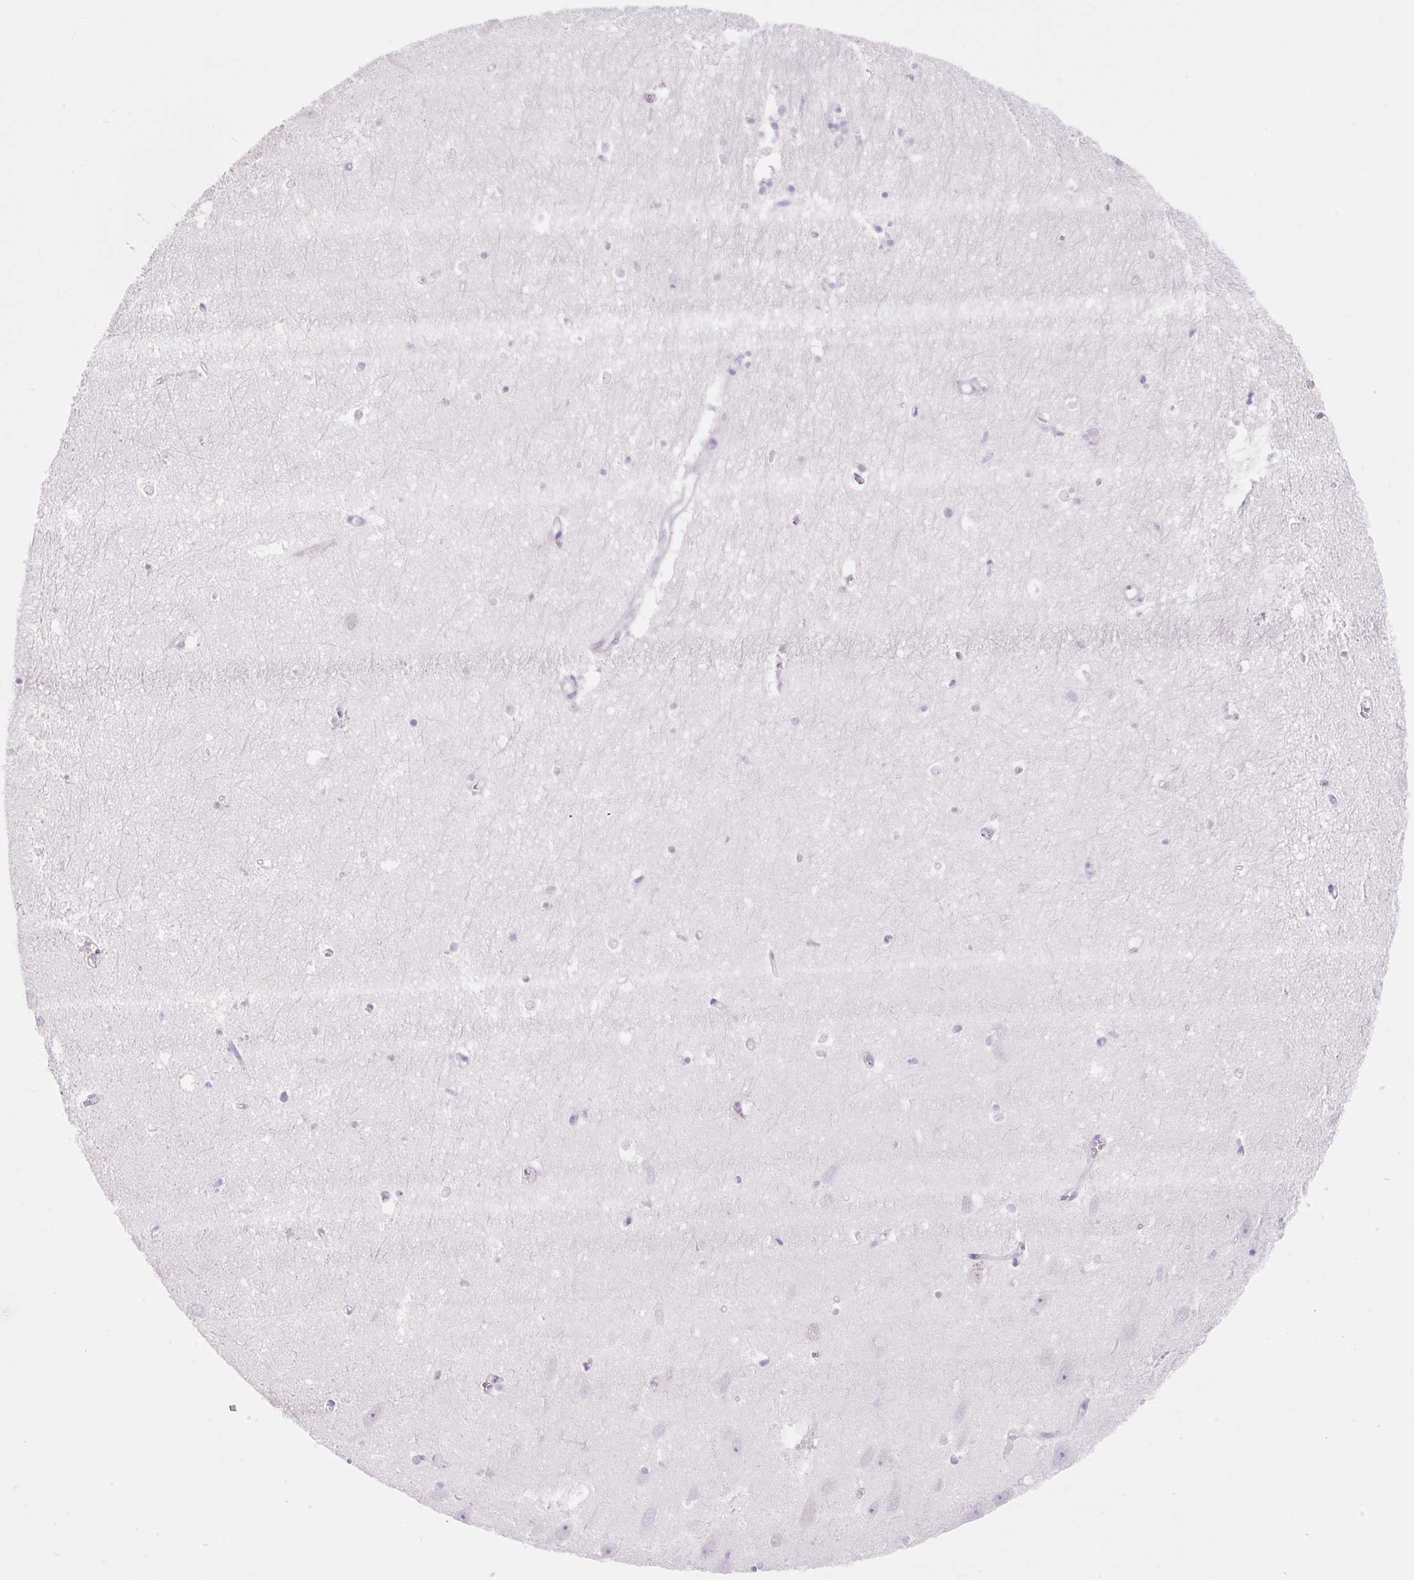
{"staining": {"intensity": "negative", "quantity": "none", "location": "none"}, "tissue": "hippocampus", "cell_type": "Glial cells", "image_type": "normal", "snomed": [{"axis": "morphology", "description": "Normal tissue, NOS"}, {"axis": "topography", "description": "Hippocampus"}], "caption": "High magnification brightfield microscopy of unremarkable hippocampus stained with DAB (3,3'-diaminobenzidine) (brown) and counterstained with hematoxylin (blue): glial cells show no significant positivity. (DAB (3,3'-diaminobenzidine) immunohistochemistry, high magnification).", "gene": "ZNF121", "patient": {"sex": "female", "age": 64}}